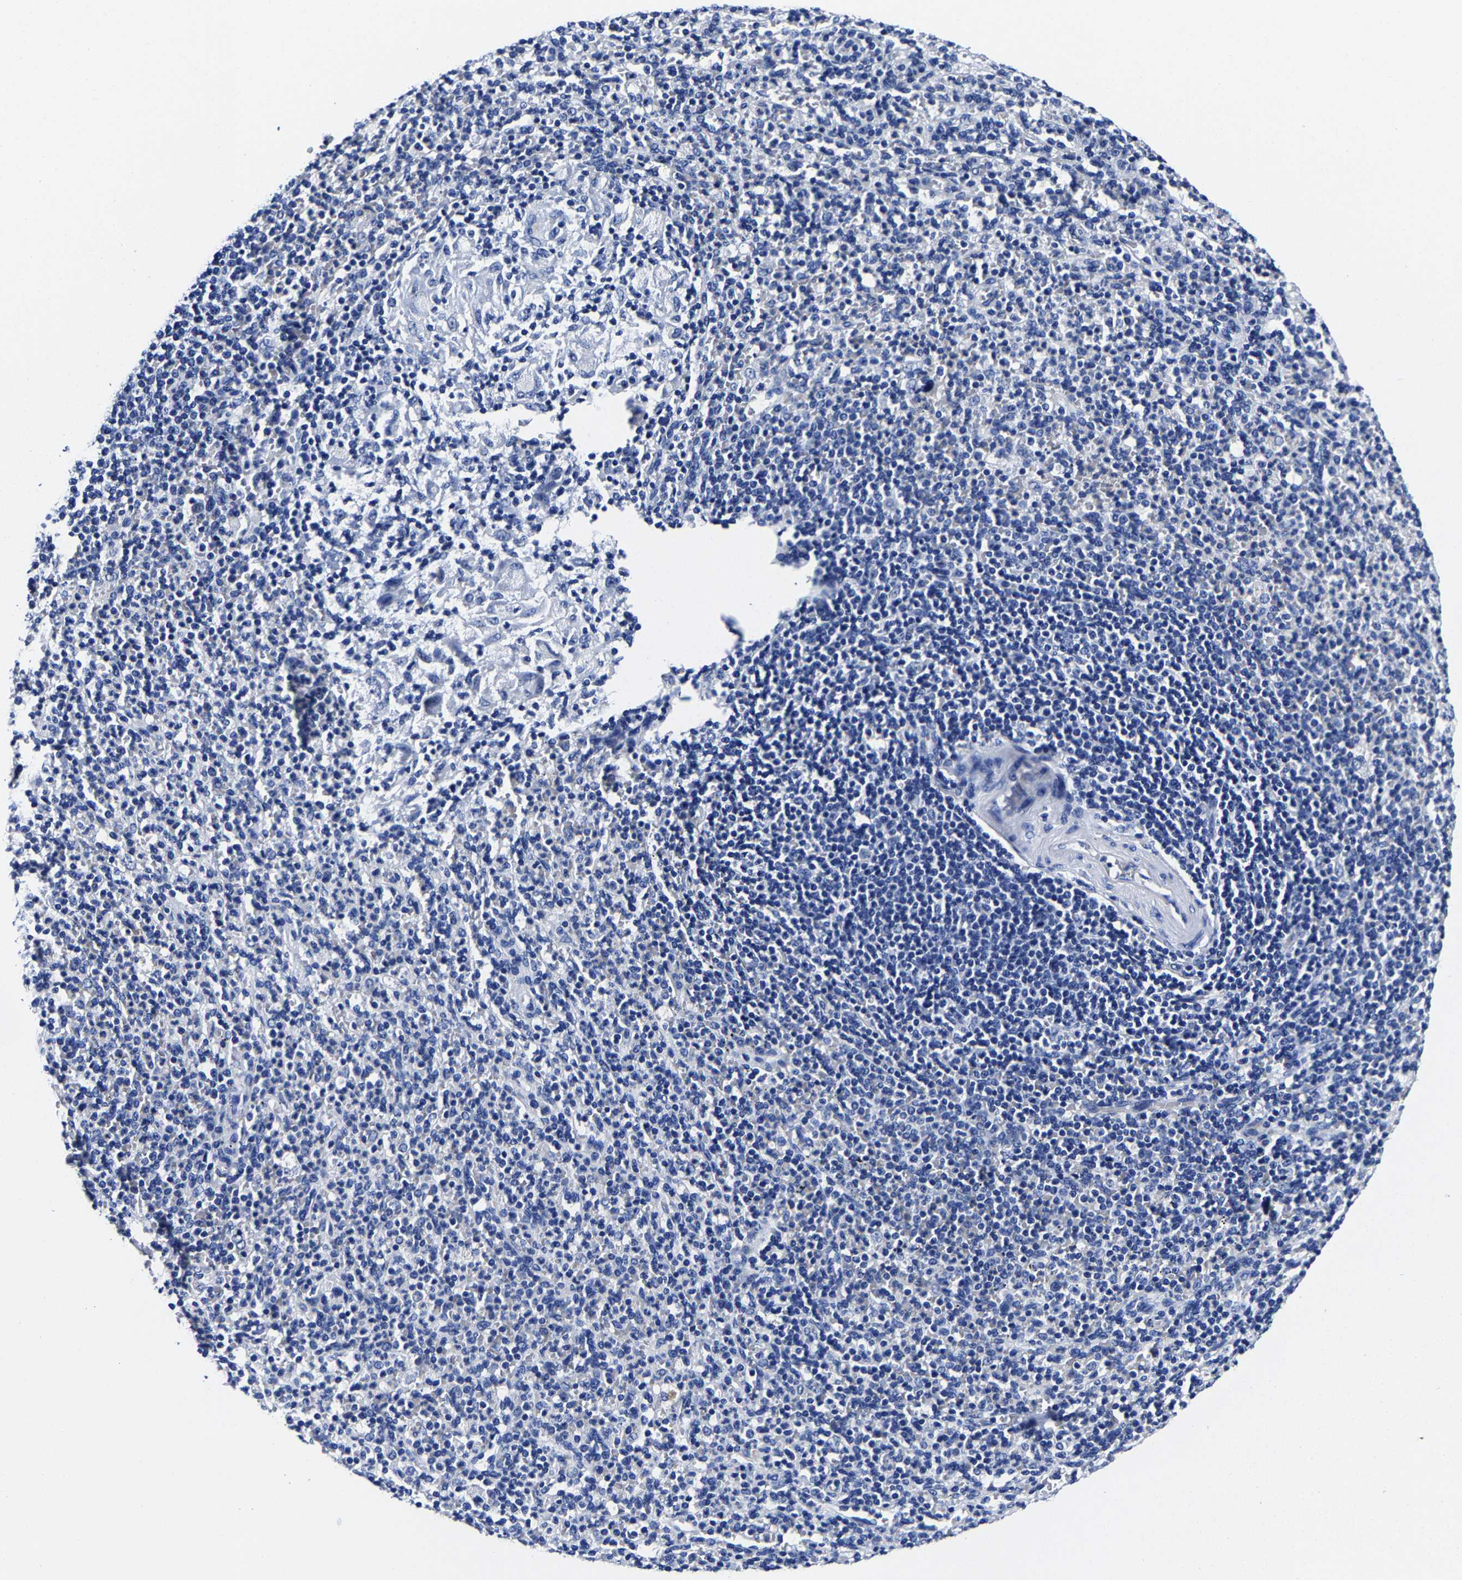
{"staining": {"intensity": "negative", "quantity": "none", "location": "none"}, "tissue": "spleen", "cell_type": "Cells in red pulp", "image_type": "normal", "snomed": [{"axis": "morphology", "description": "Normal tissue, NOS"}, {"axis": "topography", "description": "Spleen"}], "caption": "A photomicrograph of spleen stained for a protein exhibits no brown staining in cells in red pulp.", "gene": "CPA2", "patient": {"sex": "male", "age": 36}}